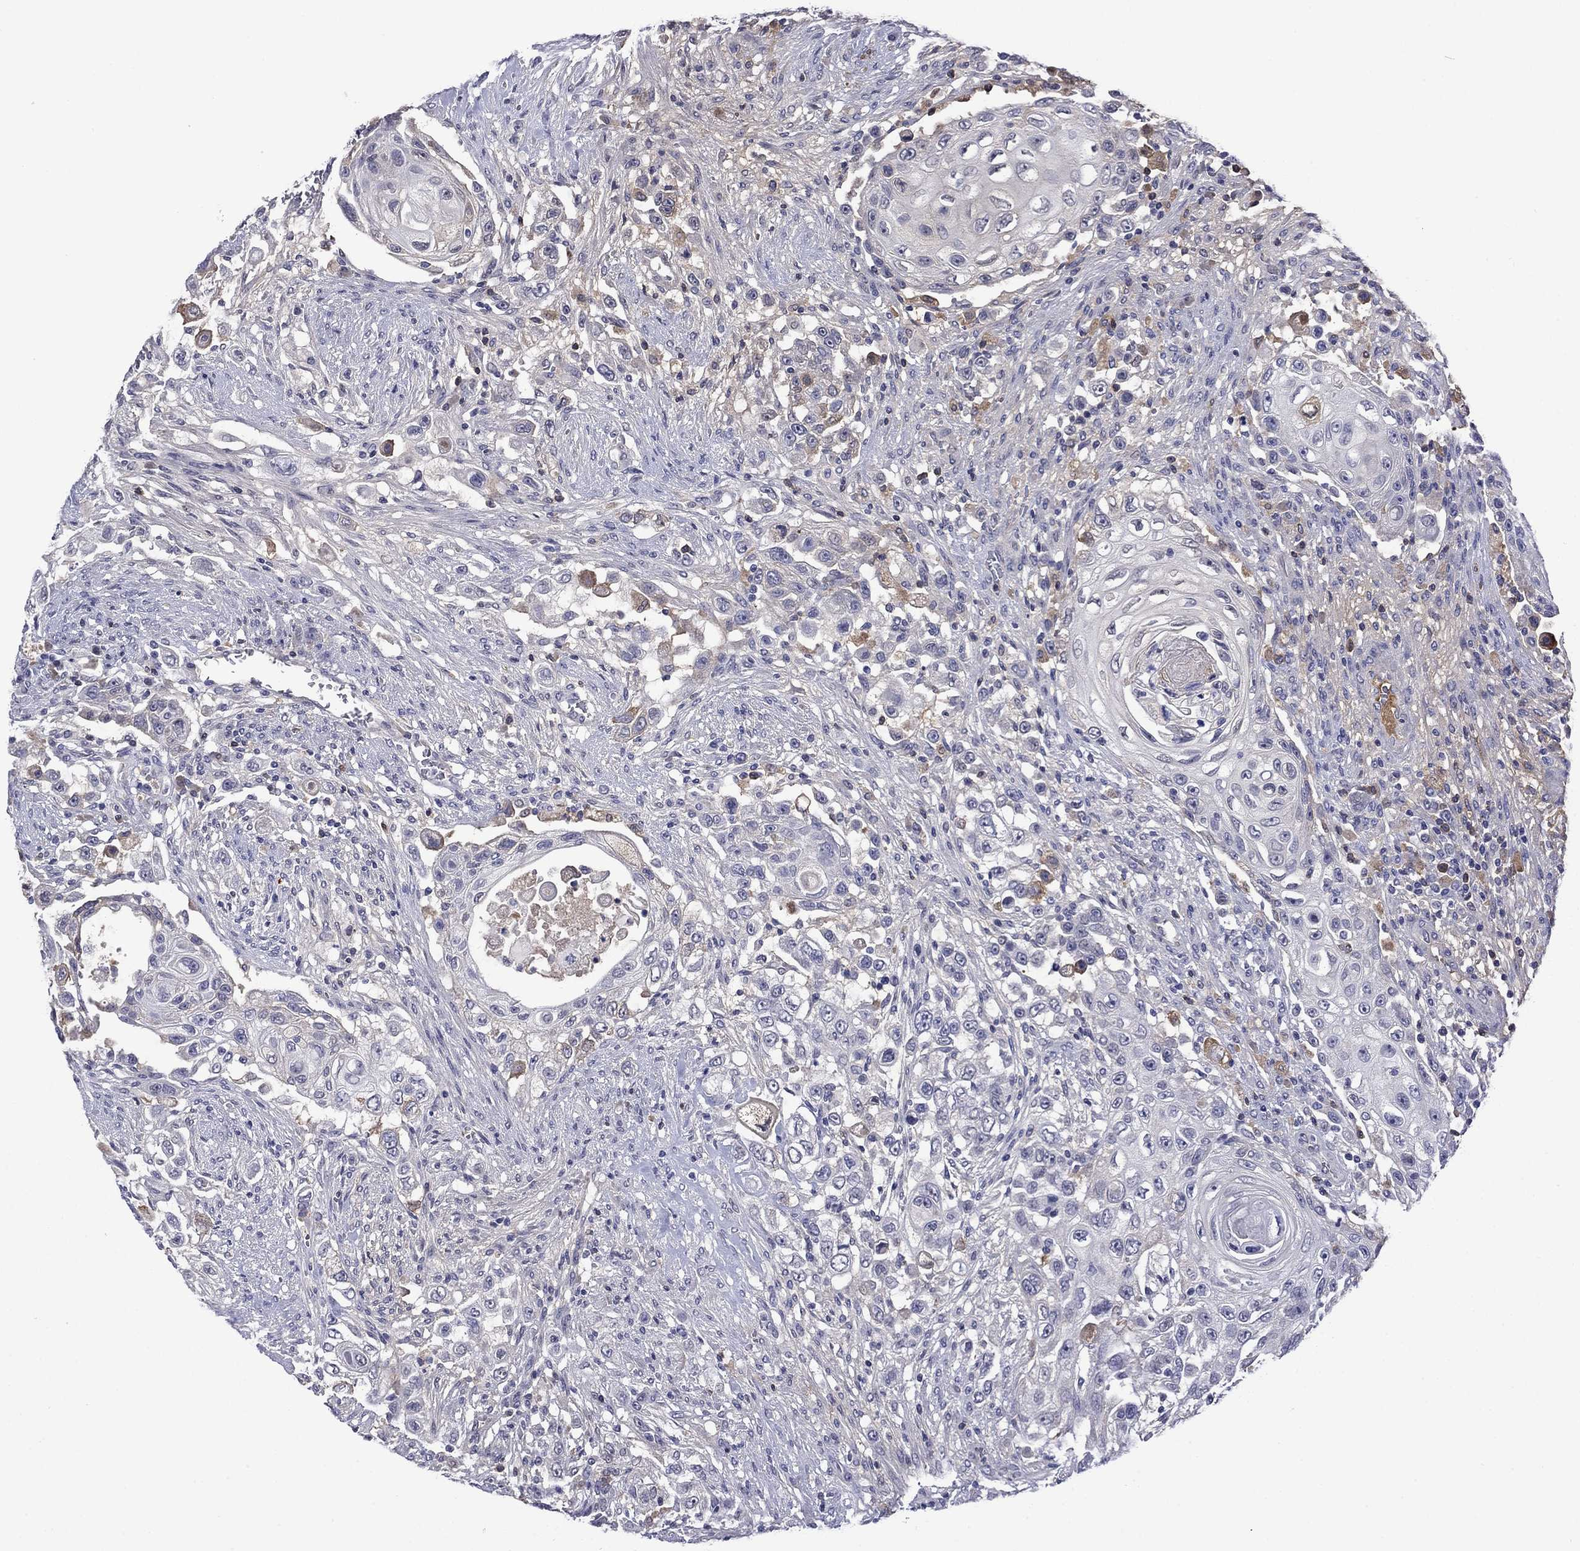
{"staining": {"intensity": "negative", "quantity": "none", "location": "none"}, "tissue": "urothelial cancer", "cell_type": "Tumor cells", "image_type": "cancer", "snomed": [{"axis": "morphology", "description": "Urothelial carcinoma, High grade"}, {"axis": "topography", "description": "Urinary bladder"}], "caption": "DAB (3,3'-diaminobenzidine) immunohistochemical staining of human urothelial cancer shows no significant positivity in tumor cells.", "gene": "APOA2", "patient": {"sex": "female", "age": 56}}